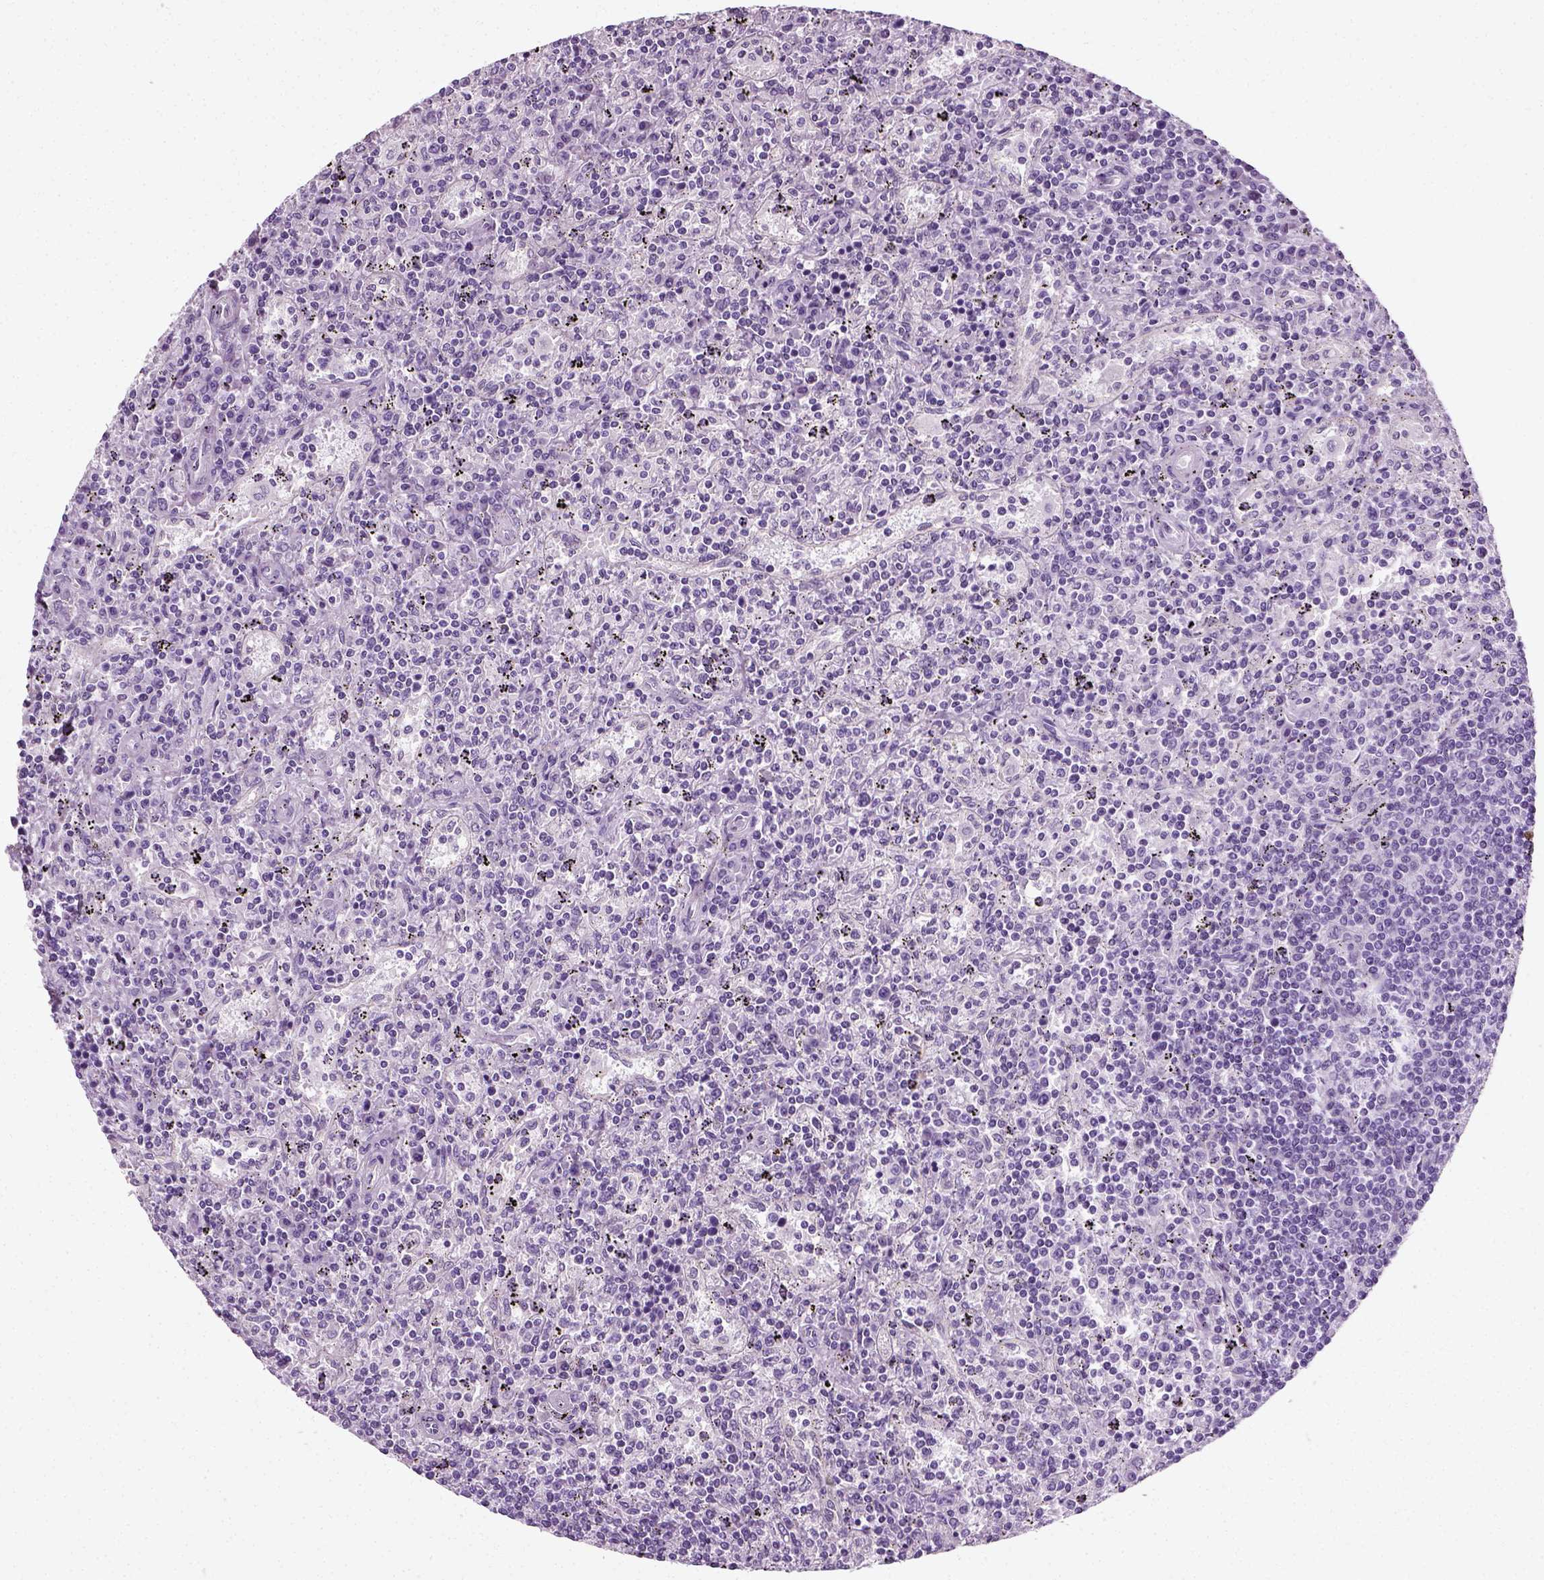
{"staining": {"intensity": "negative", "quantity": "none", "location": "none"}, "tissue": "lymphoma", "cell_type": "Tumor cells", "image_type": "cancer", "snomed": [{"axis": "morphology", "description": "Malignant lymphoma, non-Hodgkin's type, Low grade"}, {"axis": "topography", "description": "Spleen"}], "caption": "Micrograph shows no significant protein positivity in tumor cells of lymphoma.", "gene": "SPATA31E1", "patient": {"sex": "male", "age": 62}}